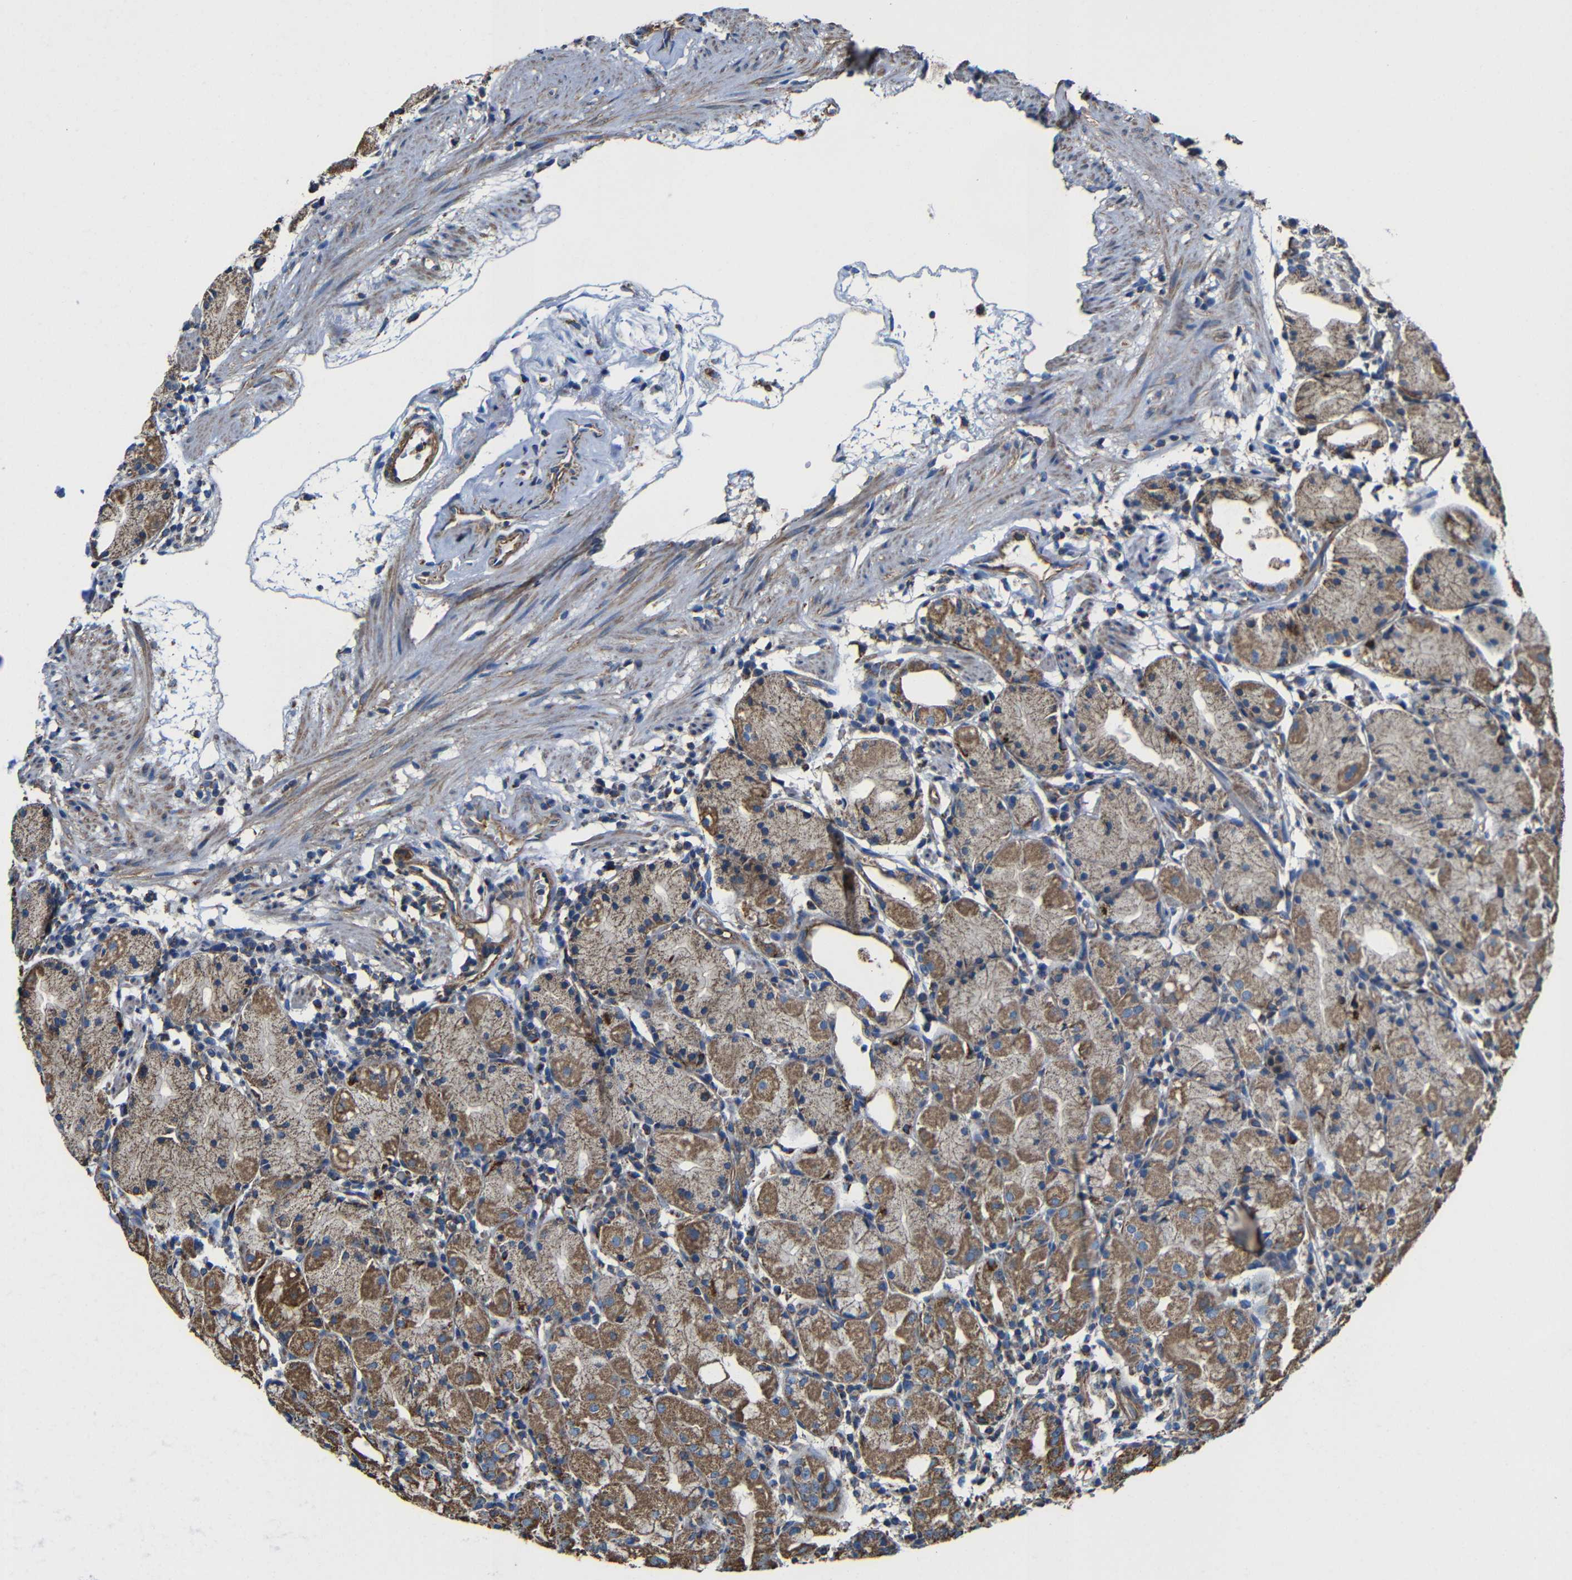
{"staining": {"intensity": "moderate", "quantity": ">75%", "location": "cytoplasmic/membranous"}, "tissue": "stomach", "cell_type": "Glandular cells", "image_type": "normal", "snomed": [{"axis": "morphology", "description": "Normal tissue, NOS"}, {"axis": "topography", "description": "Stomach"}, {"axis": "topography", "description": "Stomach, lower"}], "caption": "This is an image of immunohistochemistry staining of normal stomach, which shows moderate positivity in the cytoplasmic/membranous of glandular cells.", "gene": "INTS6L", "patient": {"sex": "female", "age": 75}}